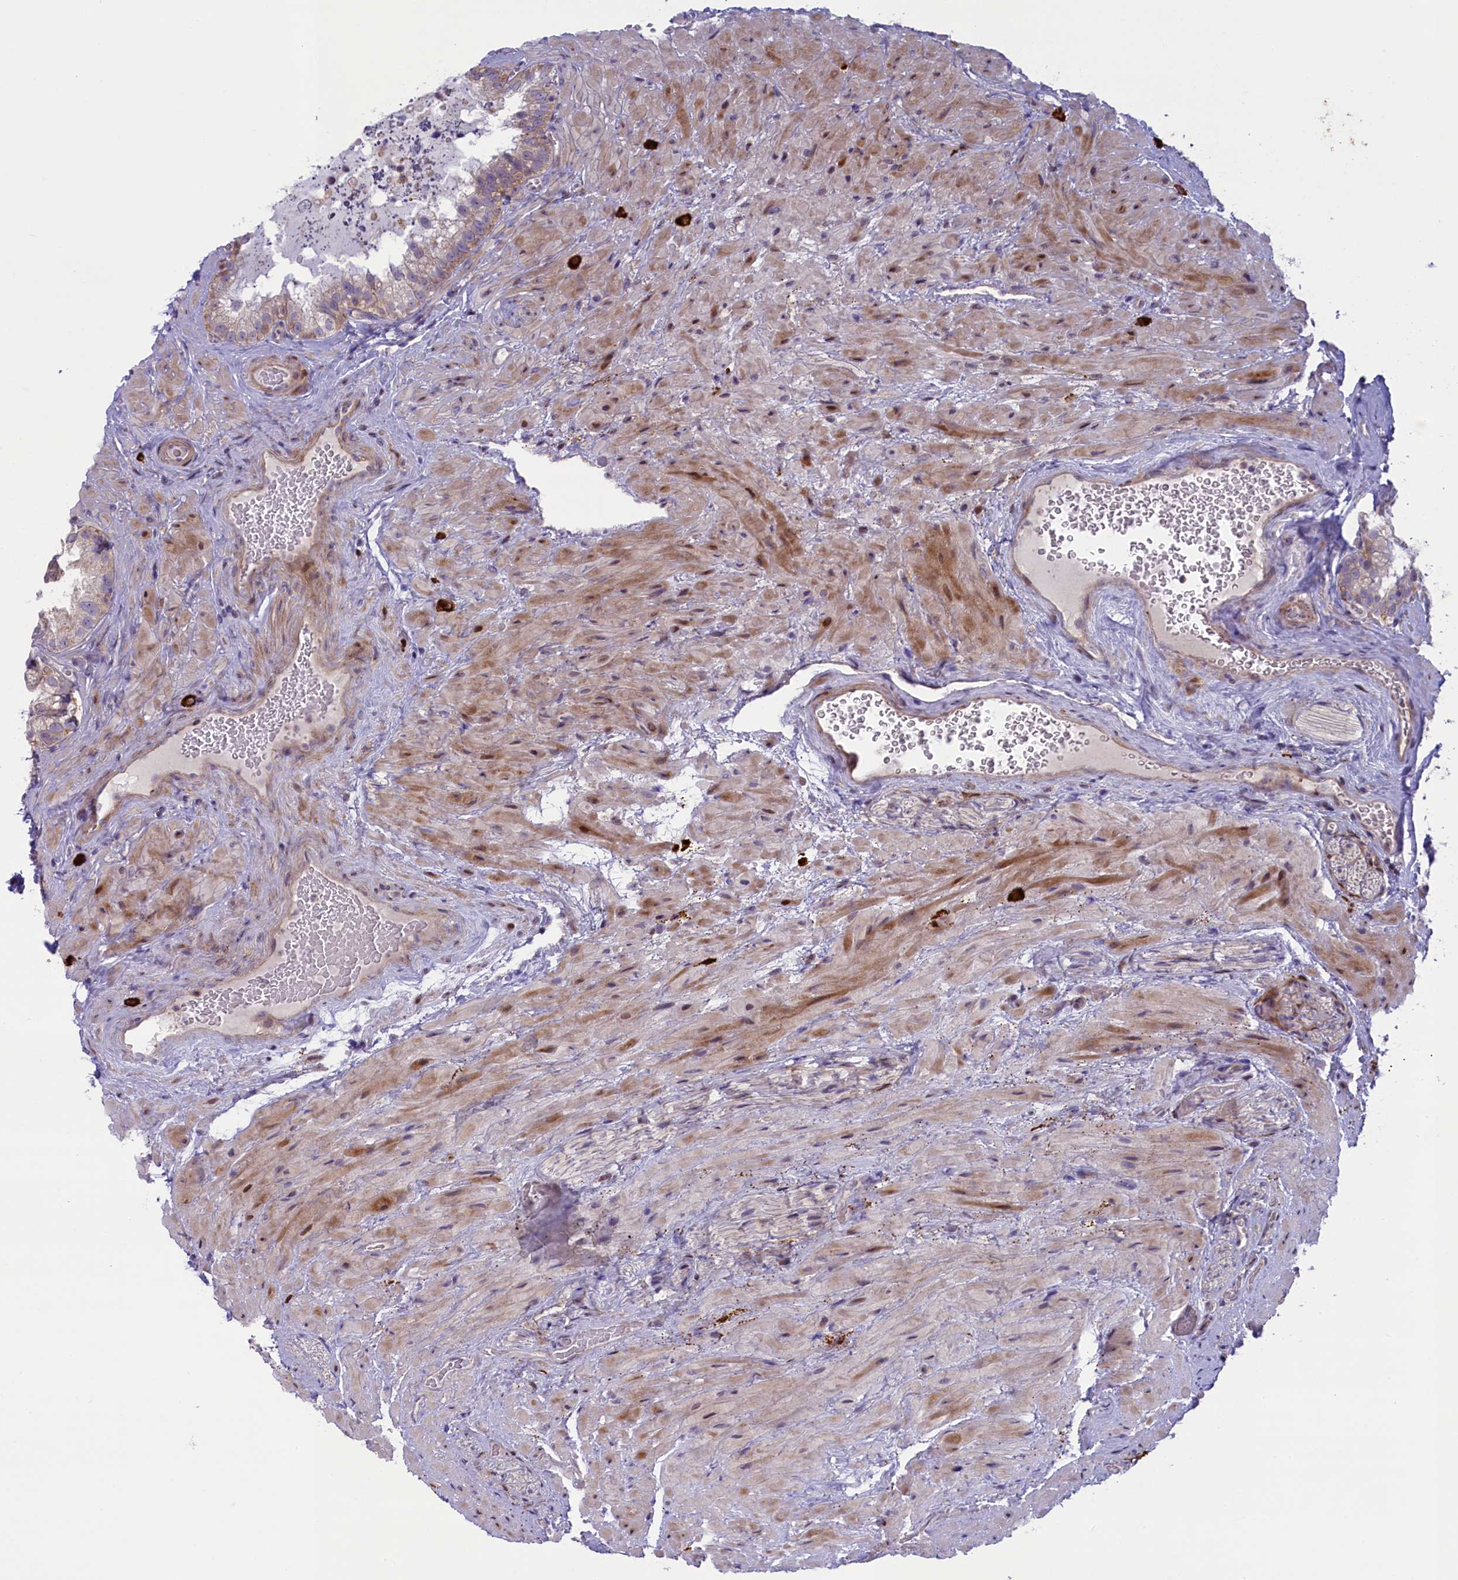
{"staining": {"intensity": "moderate", "quantity": "25%-75%", "location": "nuclear"}, "tissue": "seminal vesicle", "cell_type": "Glandular cells", "image_type": "normal", "snomed": [{"axis": "morphology", "description": "Normal tissue, NOS"}, {"axis": "topography", "description": "Seminal veicle"}, {"axis": "topography", "description": "Peripheral nerve tissue"}], "caption": "Immunohistochemistry (IHC) (DAB (3,3'-diaminobenzidine)) staining of unremarkable seminal vesicle displays moderate nuclear protein expression in approximately 25%-75% of glandular cells. The staining was performed using DAB (3,3'-diaminobenzidine) to visualize the protein expression in brown, while the nuclei were stained in blue with hematoxylin (Magnification: 20x).", "gene": "CCL23", "patient": {"sex": "male", "age": 67}}